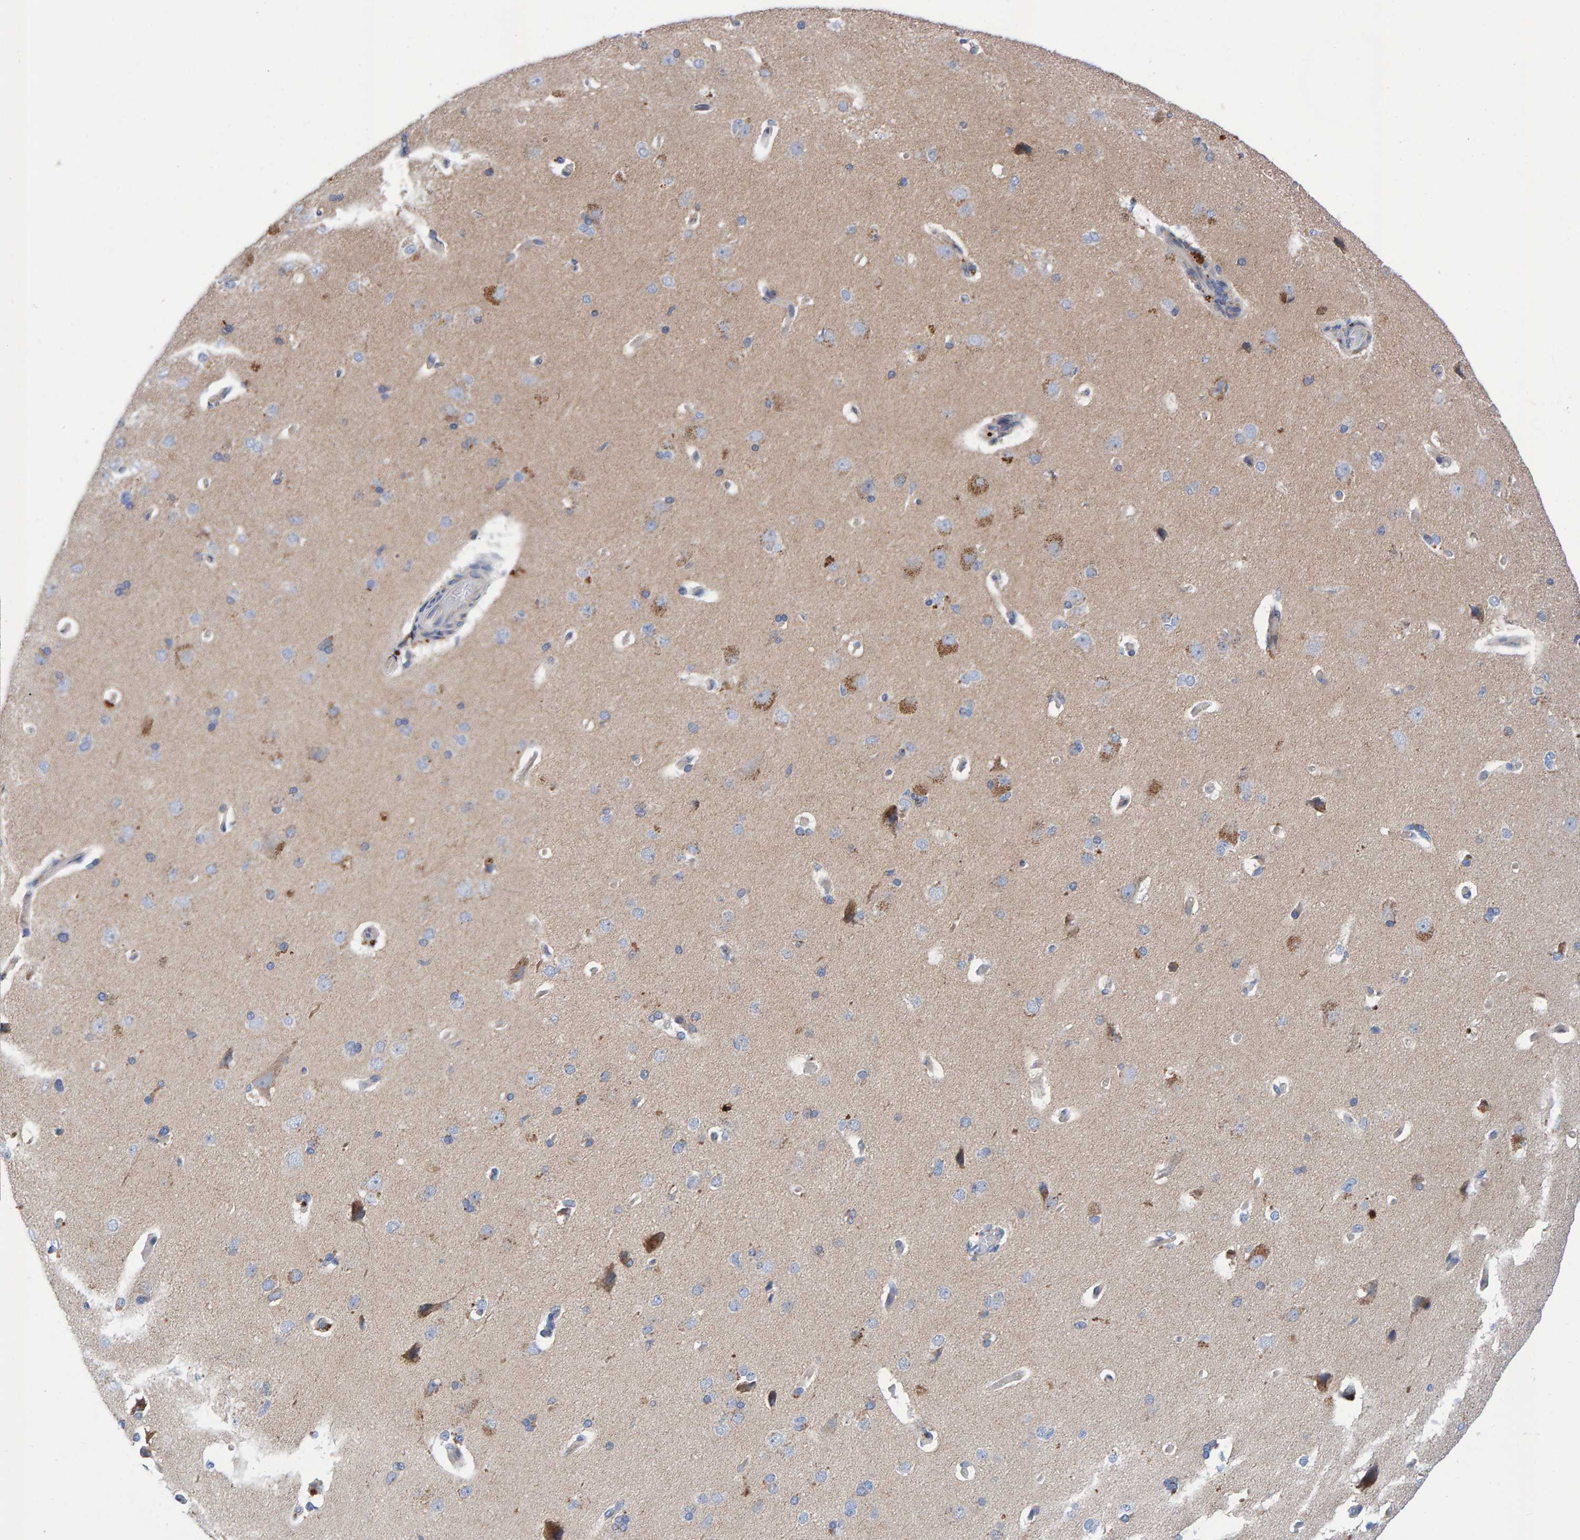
{"staining": {"intensity": "negative", "quantity": "none", "location": "none"}, "tissue": "cerebral cortex", "cell_type": "Endothelial cells", "image_type": "normal", "snomed": [{"axis": "morphology", "description": "Normal tissue, NOS"}, {"axis": "topography", "description": "Cerebral cortex"}], "caption": "IHC micrograph of unremarkable cerebral cortex stained for a protein (brown), which shows no positivity in endothelial cells.", "gene": "EFR3A", "patient": {"sex": "male", "age": 62}}